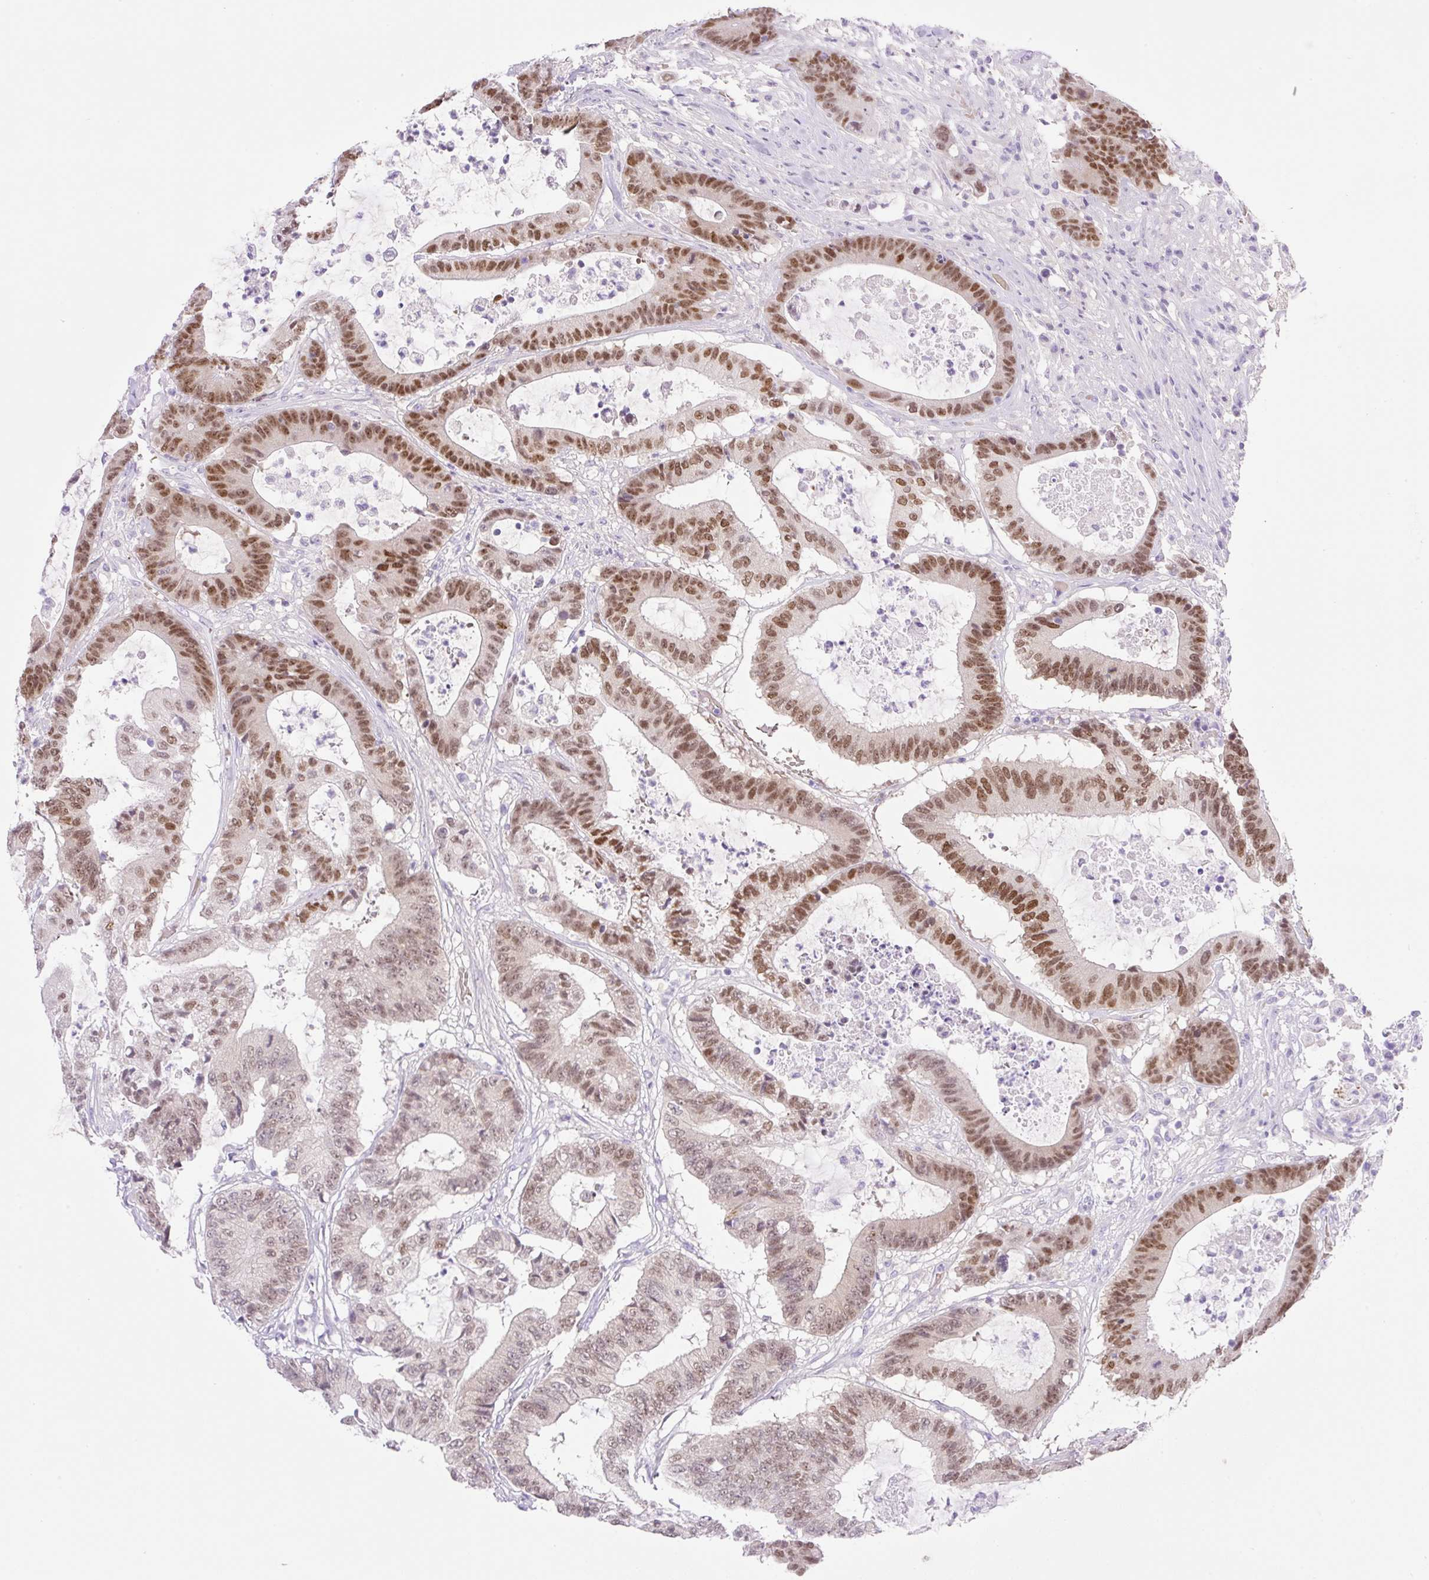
{"staining": {"intensity": "moderate", "quantity": ">75%", "location": "nuclear"}, "tissue": "colorectal cancer", "cell_type": "Tumor cells", "image_type": "cancer", "snomed": [{"axis": "morphology", "description": "Adenocarcinoma, NOS"}, {"axis": "topography", "description": "Colon"}], "caption": "Adenocarcinoma (colorectal) tissue displays moderate nuclear positivity in approximately >75% of tumor cells, visualized by immunohistochemistry.", "gene": "CDX1", "patient": {"sex": "female", "age": 84}}